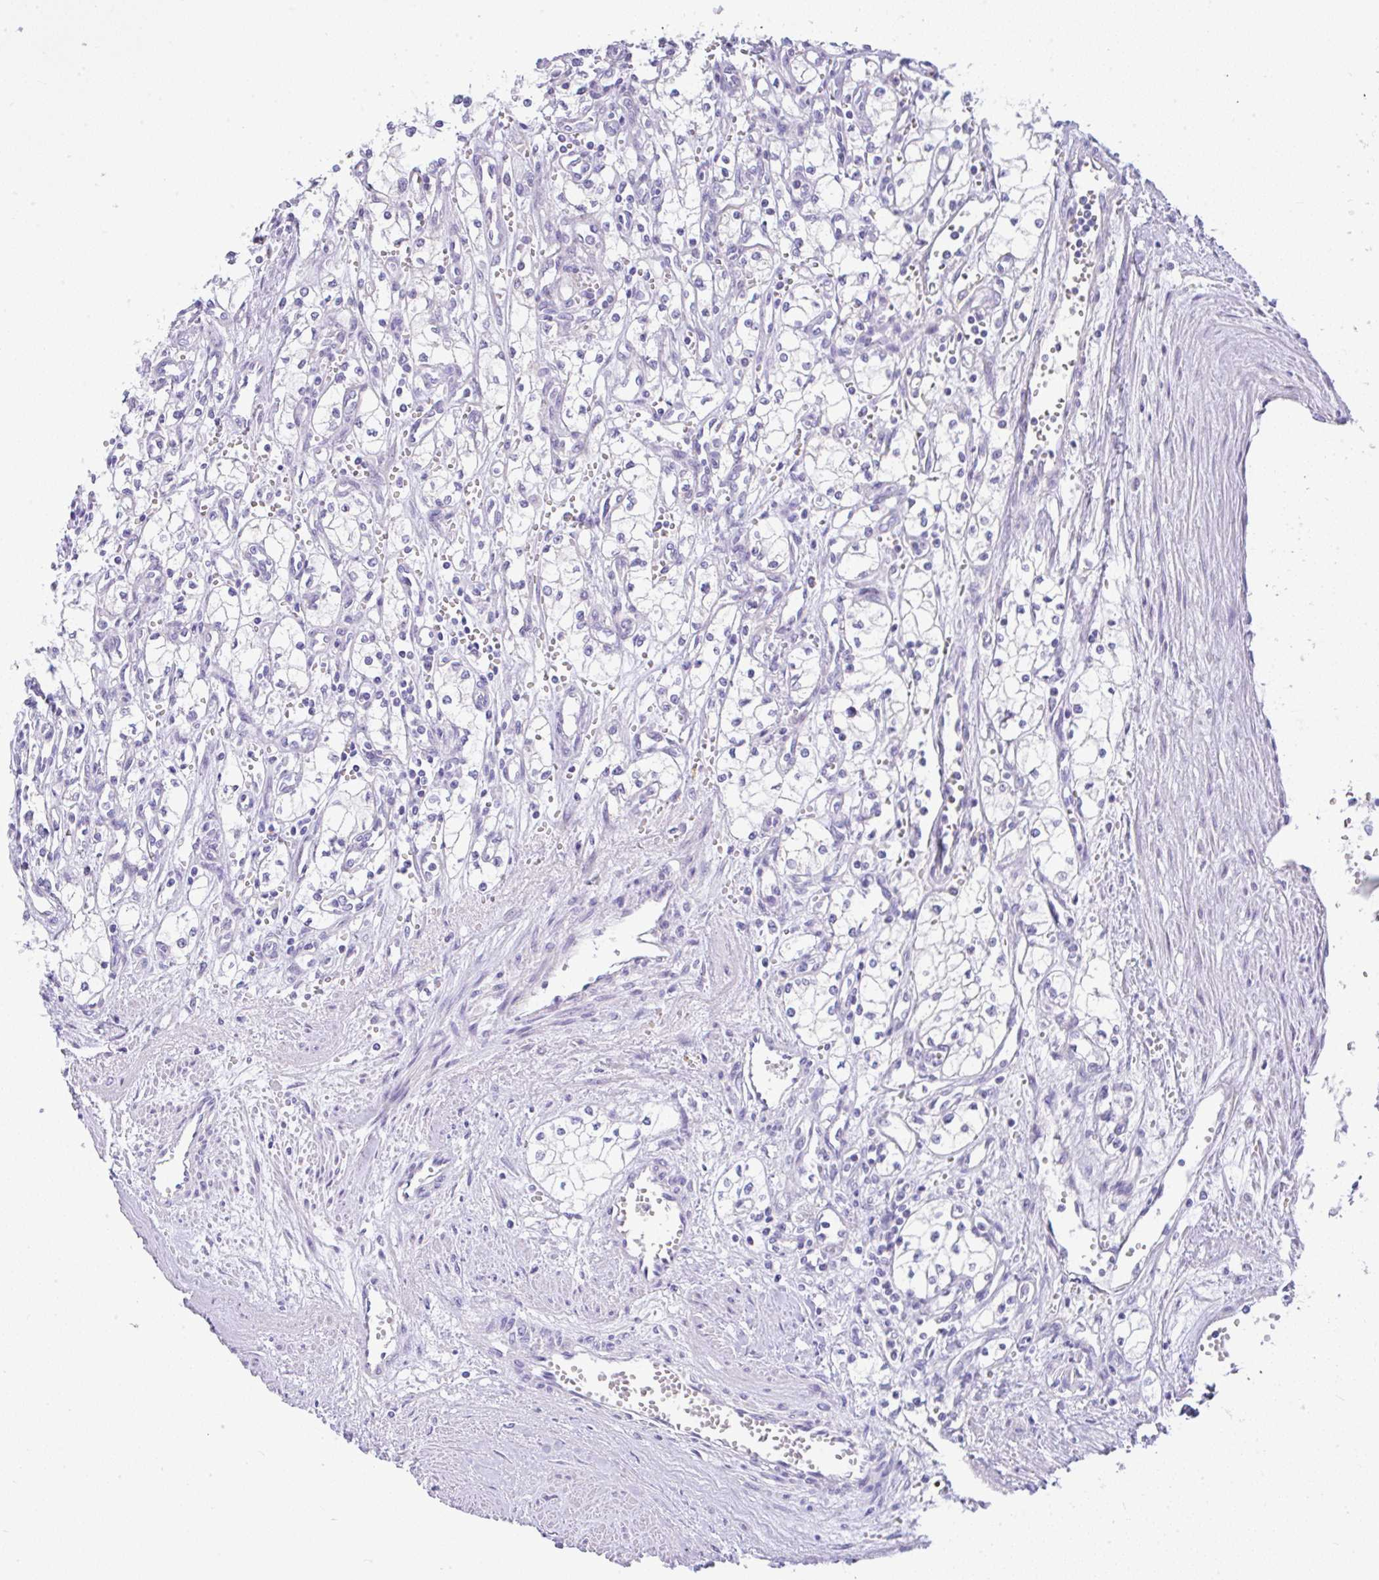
{"staining": {"intensity": "negative", "quantity": "none", "location": "none"}, "tissue": "renal cancer", "cell_type": "Tumor cells", "image_type": "cancer", "snomed": [{"axis": "morphology", "description": "Adenocarcinoma, NOS"}, {"axis": "topography", "description": "Kidney"}], "caption": "Immunohistochemistry (IHC) image of neoplastic tissue: human renal adenocarcinoma stained with DAB displays no significant protein staining in tumor cells.", "gene": "SERPINE3", "patient": {"sex": "male", "age": 59}}